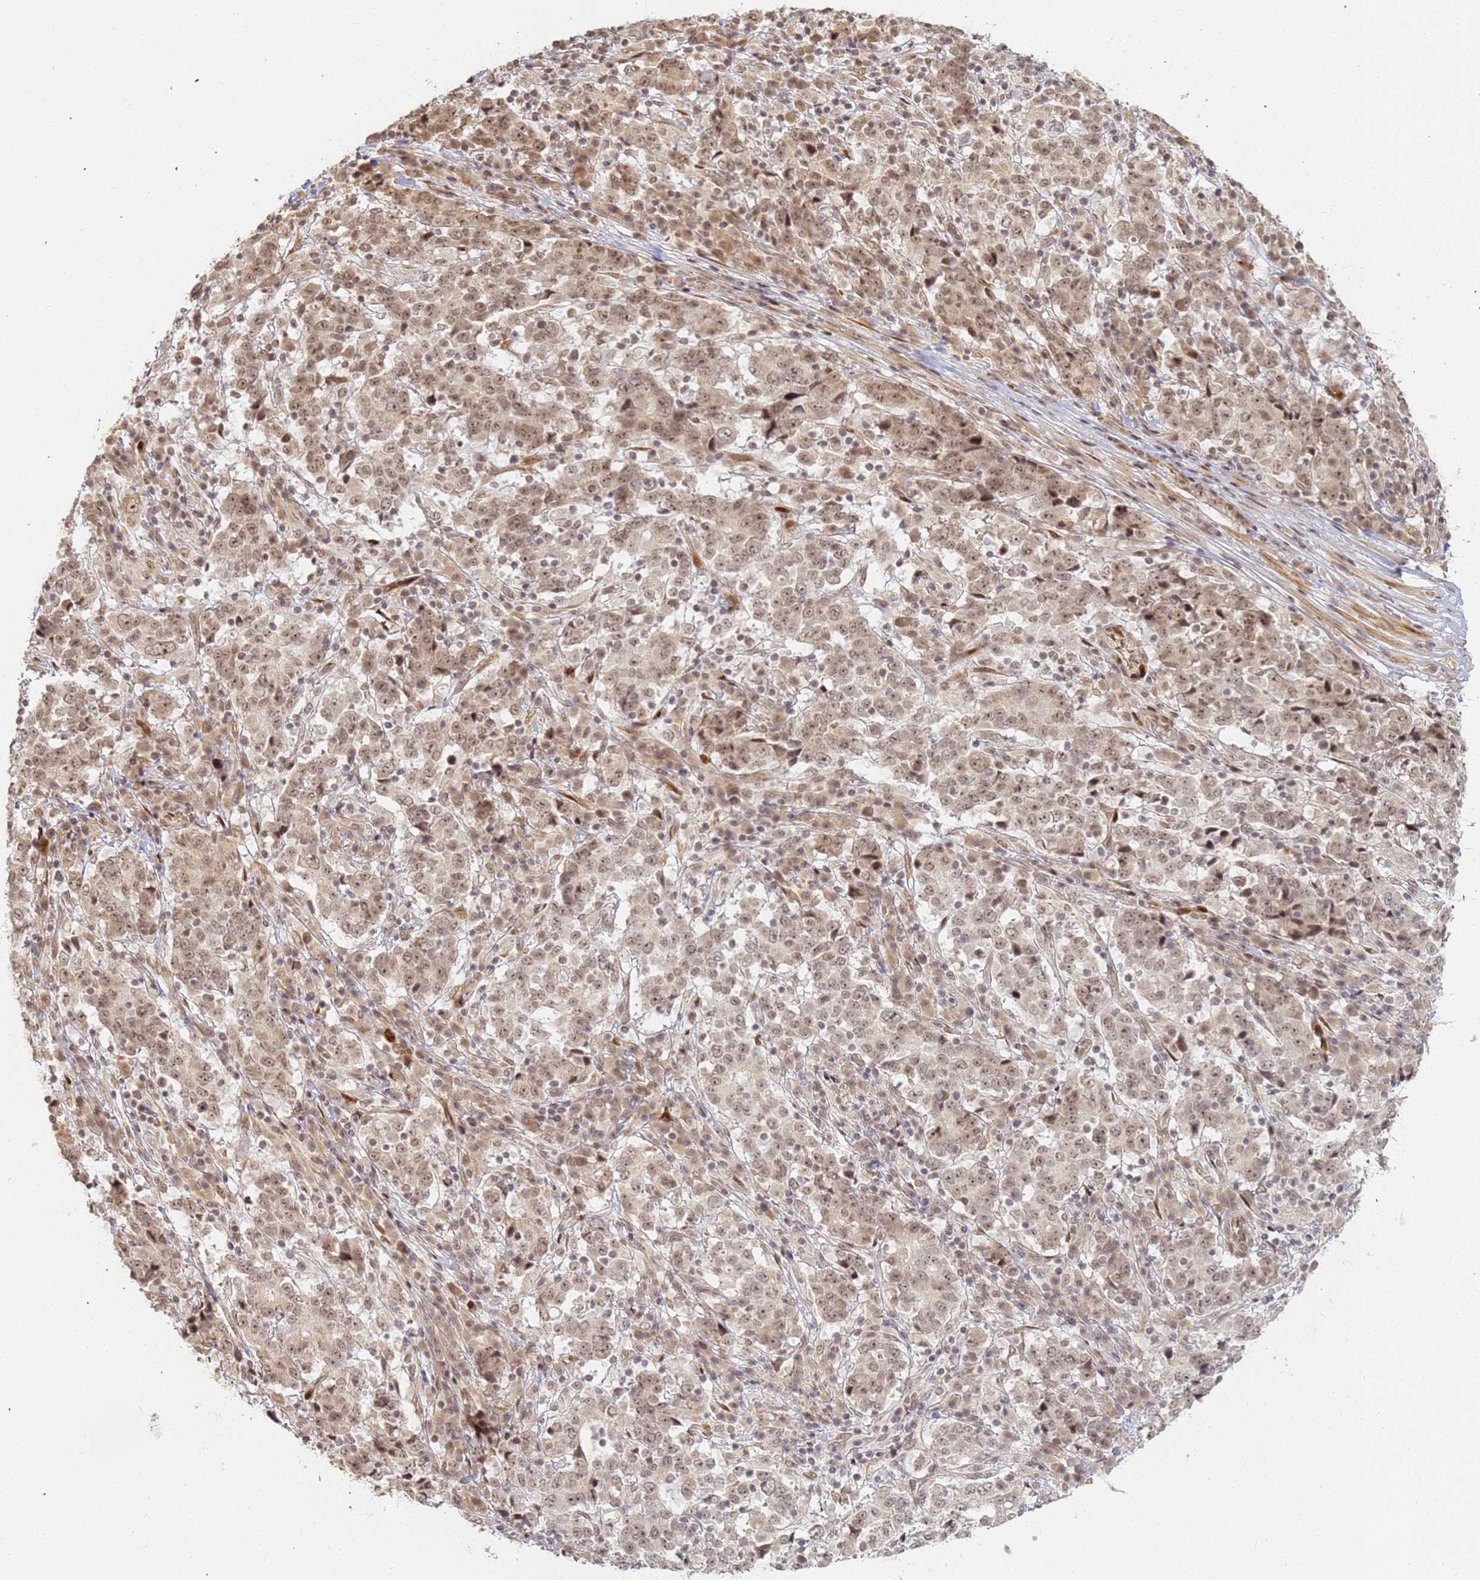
{"staining": {"intensity": "moderate", "quantity": ">75%", "location": "nuclear"}, "tissue": "stomach cancer", "cell_type": "Tumor cells", "image_type": "cancer", "snomed": [{"axis": "morphology", "description": "Adenocarcinoma, NOS"}, {"axis": "topography", "description": "Stomach"}], "caption": "Immunohistochemical staining of stomach adenocarcinoma reveals medium levels of moderate nuclear staining in approximately >75% of tumor cells.", "gene": "ABCA2", "patient": {"sex": "male", "age": 59}}